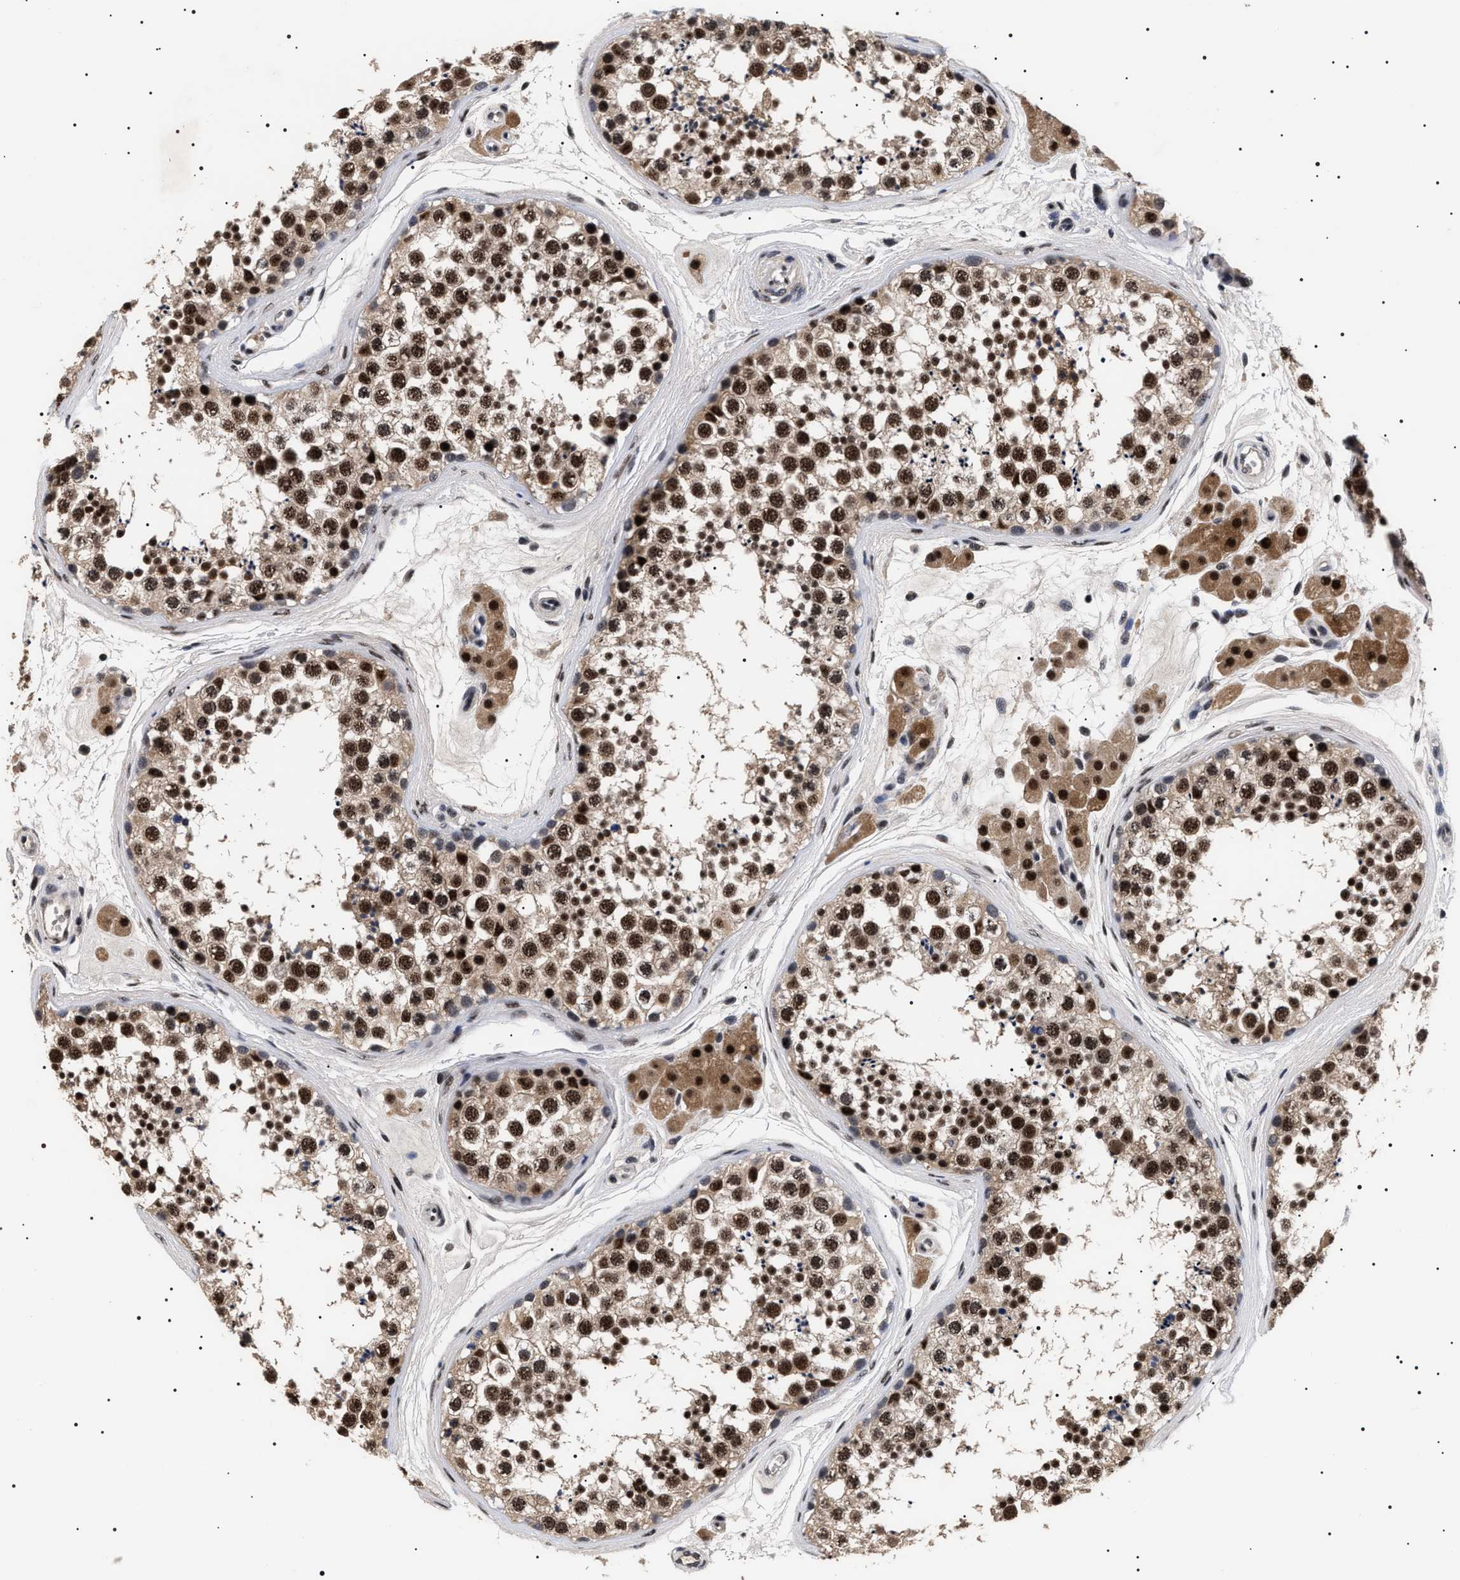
{"staining": {"intensity": "strong", "quantity": ">75%", "location": "nuclear"}, "tissue": "testis", "cell_type": "Cells in seminiferous ducts", "image_type": "normal", "snomed": [{"axis": "morphology", "description": "Normal tissue, NOS"}, {"axis": "topography", "description": "Testis"}], "caption": "Immunohistochemistry (IHC) of normal human testis exhibits high levels of strong nuclear staining in approximately >75% of cells in seminiferous ducts.", "gene": "CAAP1", "patient": {"sex": "male", "age": 56}}